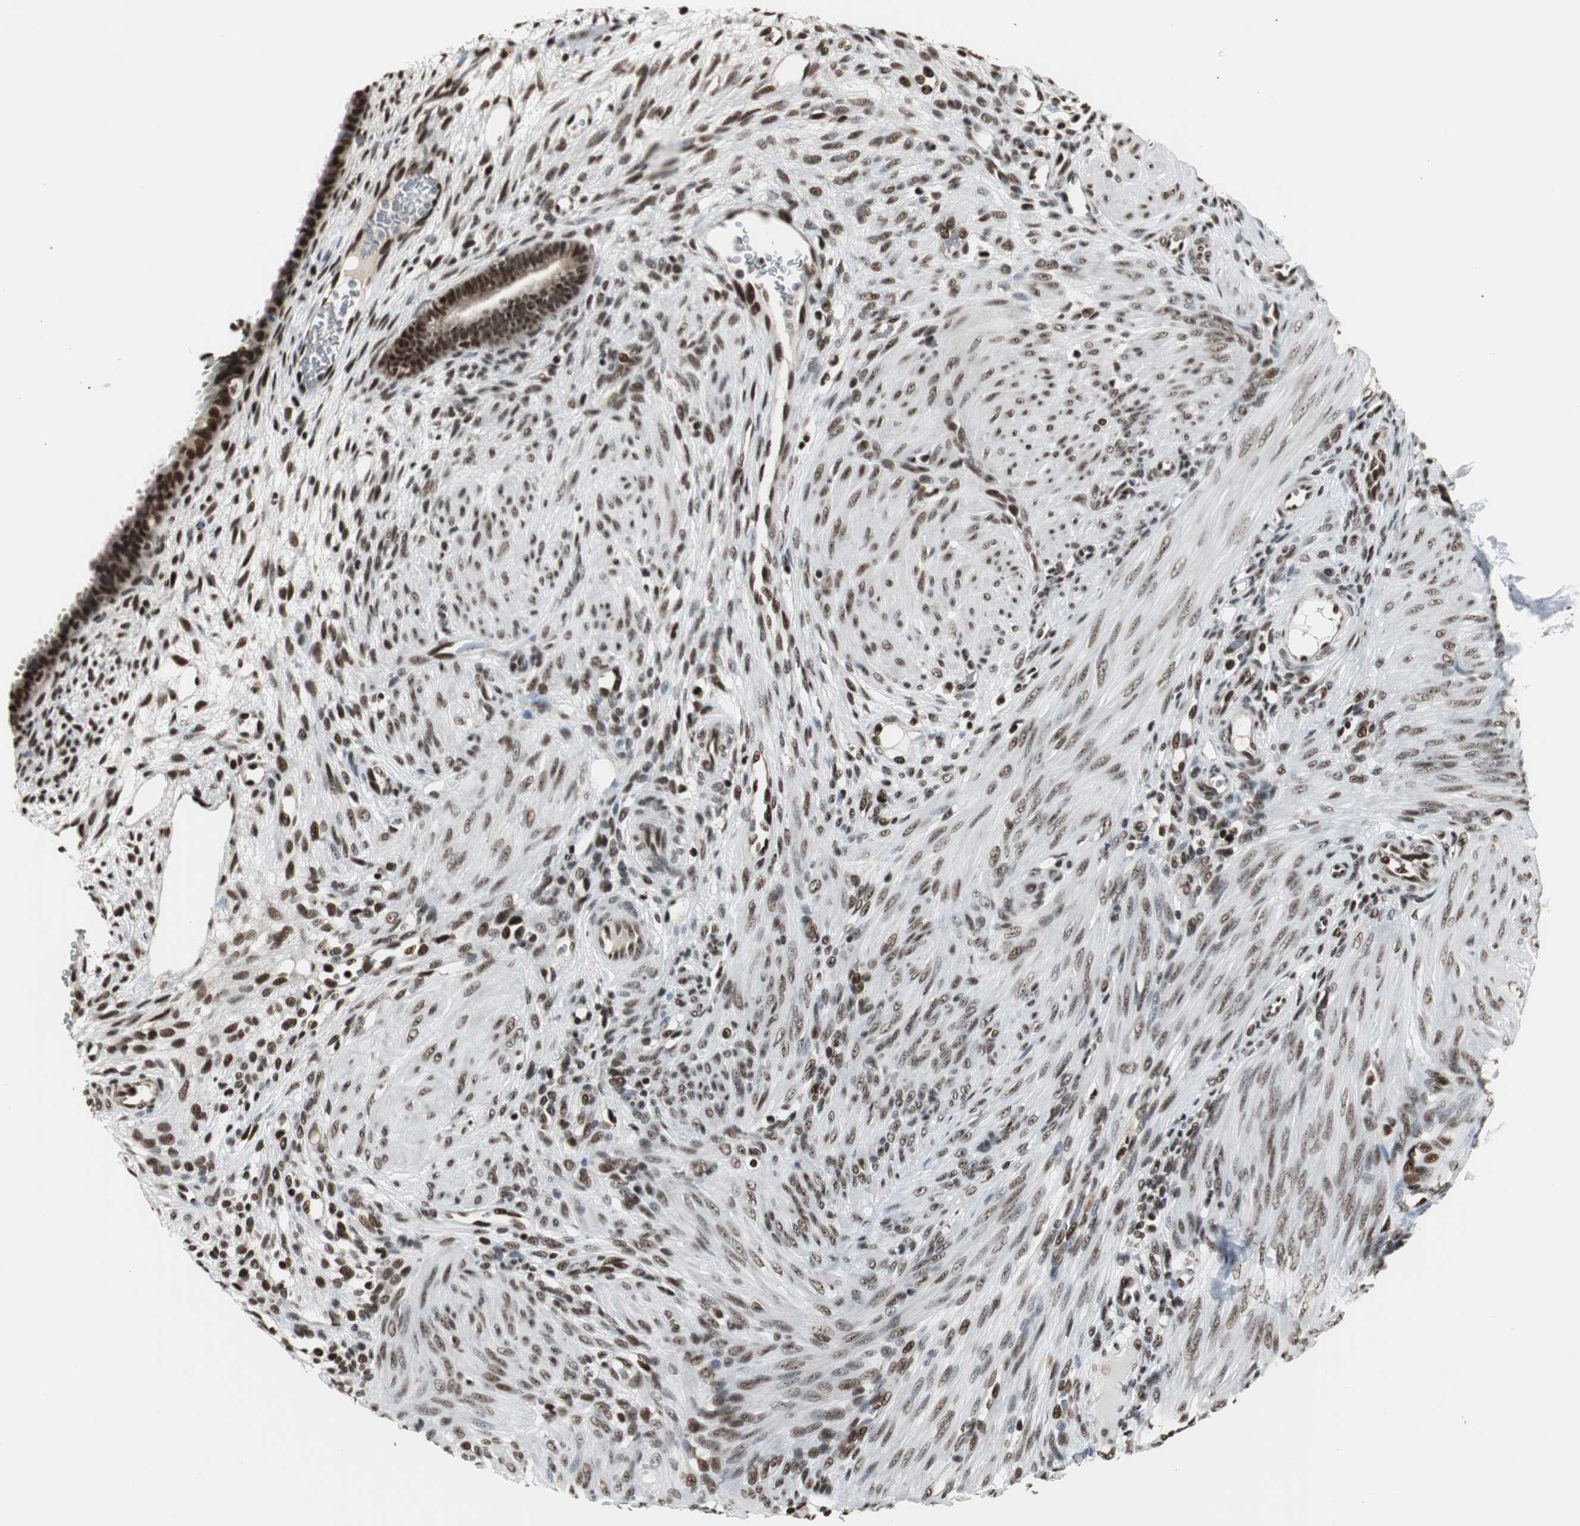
{"staining": {"intensity": "moderate", "quantity": ">75%", "location": "nuclear"}, "tissue": "endometrium", "cell_type": "Cells in endometrial stroma", "image_type": "normal", "snomed": [{"axis": "morphology", "description": "Normal tissue, NOS"}, {"axis": "topography", "description": "Endometrium"}], "caption": "The image shows a brown stain indicating the presence of a protein in the nuclear of cells in endometrial stroma in endometrium.", "gene": "PARN", "patient": {"sex": "female", "age": 72}}